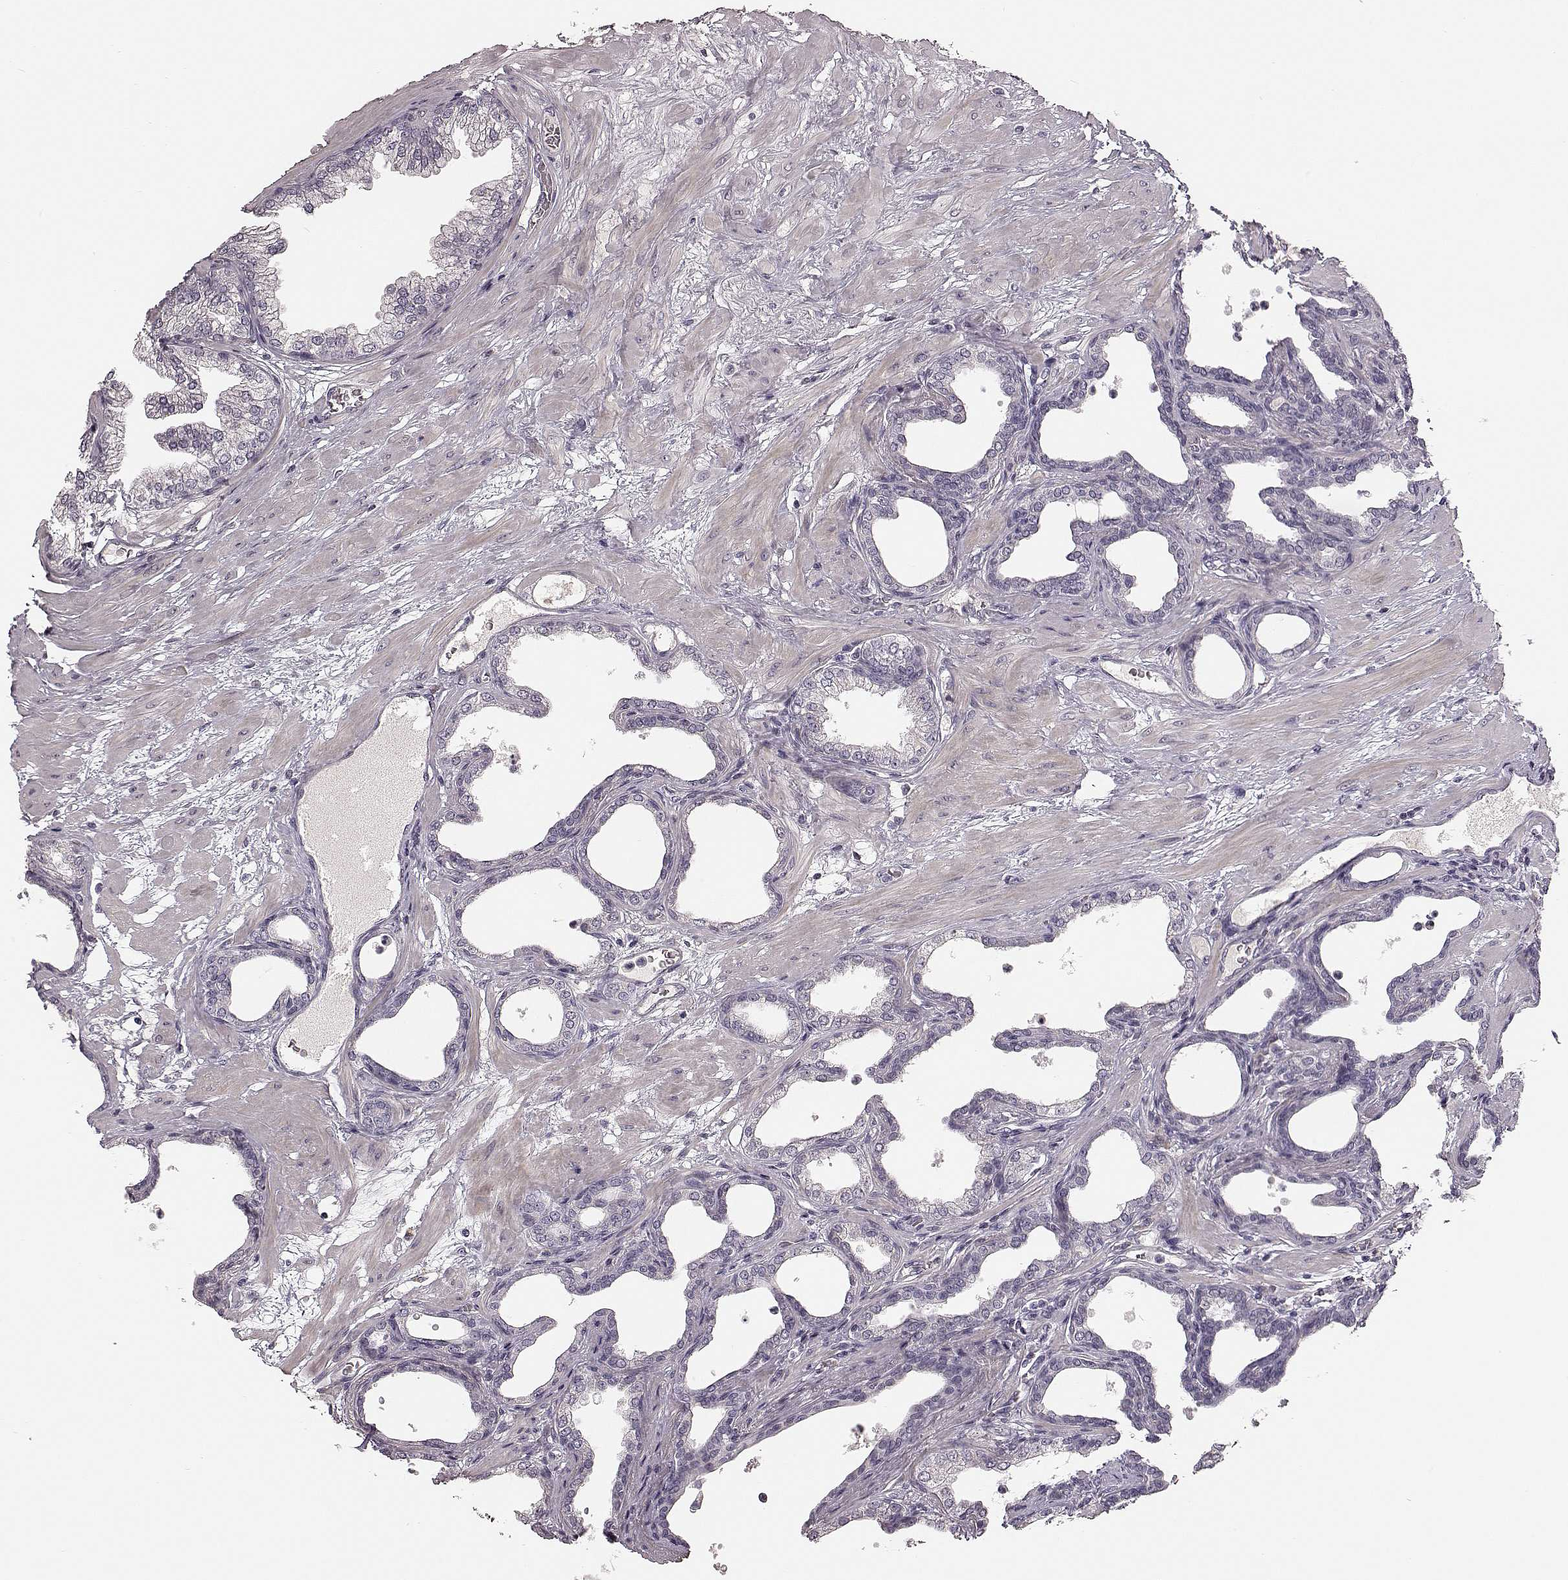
{"staining": {"intensity": "negative", "quantity": "none", "location": "none"}, "tissue": "prostate", "cell_type": "Glandular cells", "image_type": "normal", "snomed": [{"axis": "morphology", "description": "Normal tissue, NOS"}, {"axis": "topography", "description": "Prostate"}], "caption": "An immunohistochemistry image of benign prostate is shown. There is no staining in glandular cells of prostate. (DAB (3,3'-diaminobenzidine) immunohistochemistry (IHC), high magnification).", "gene": "MIA", "patient": {"sex": "male", "age": 37}}